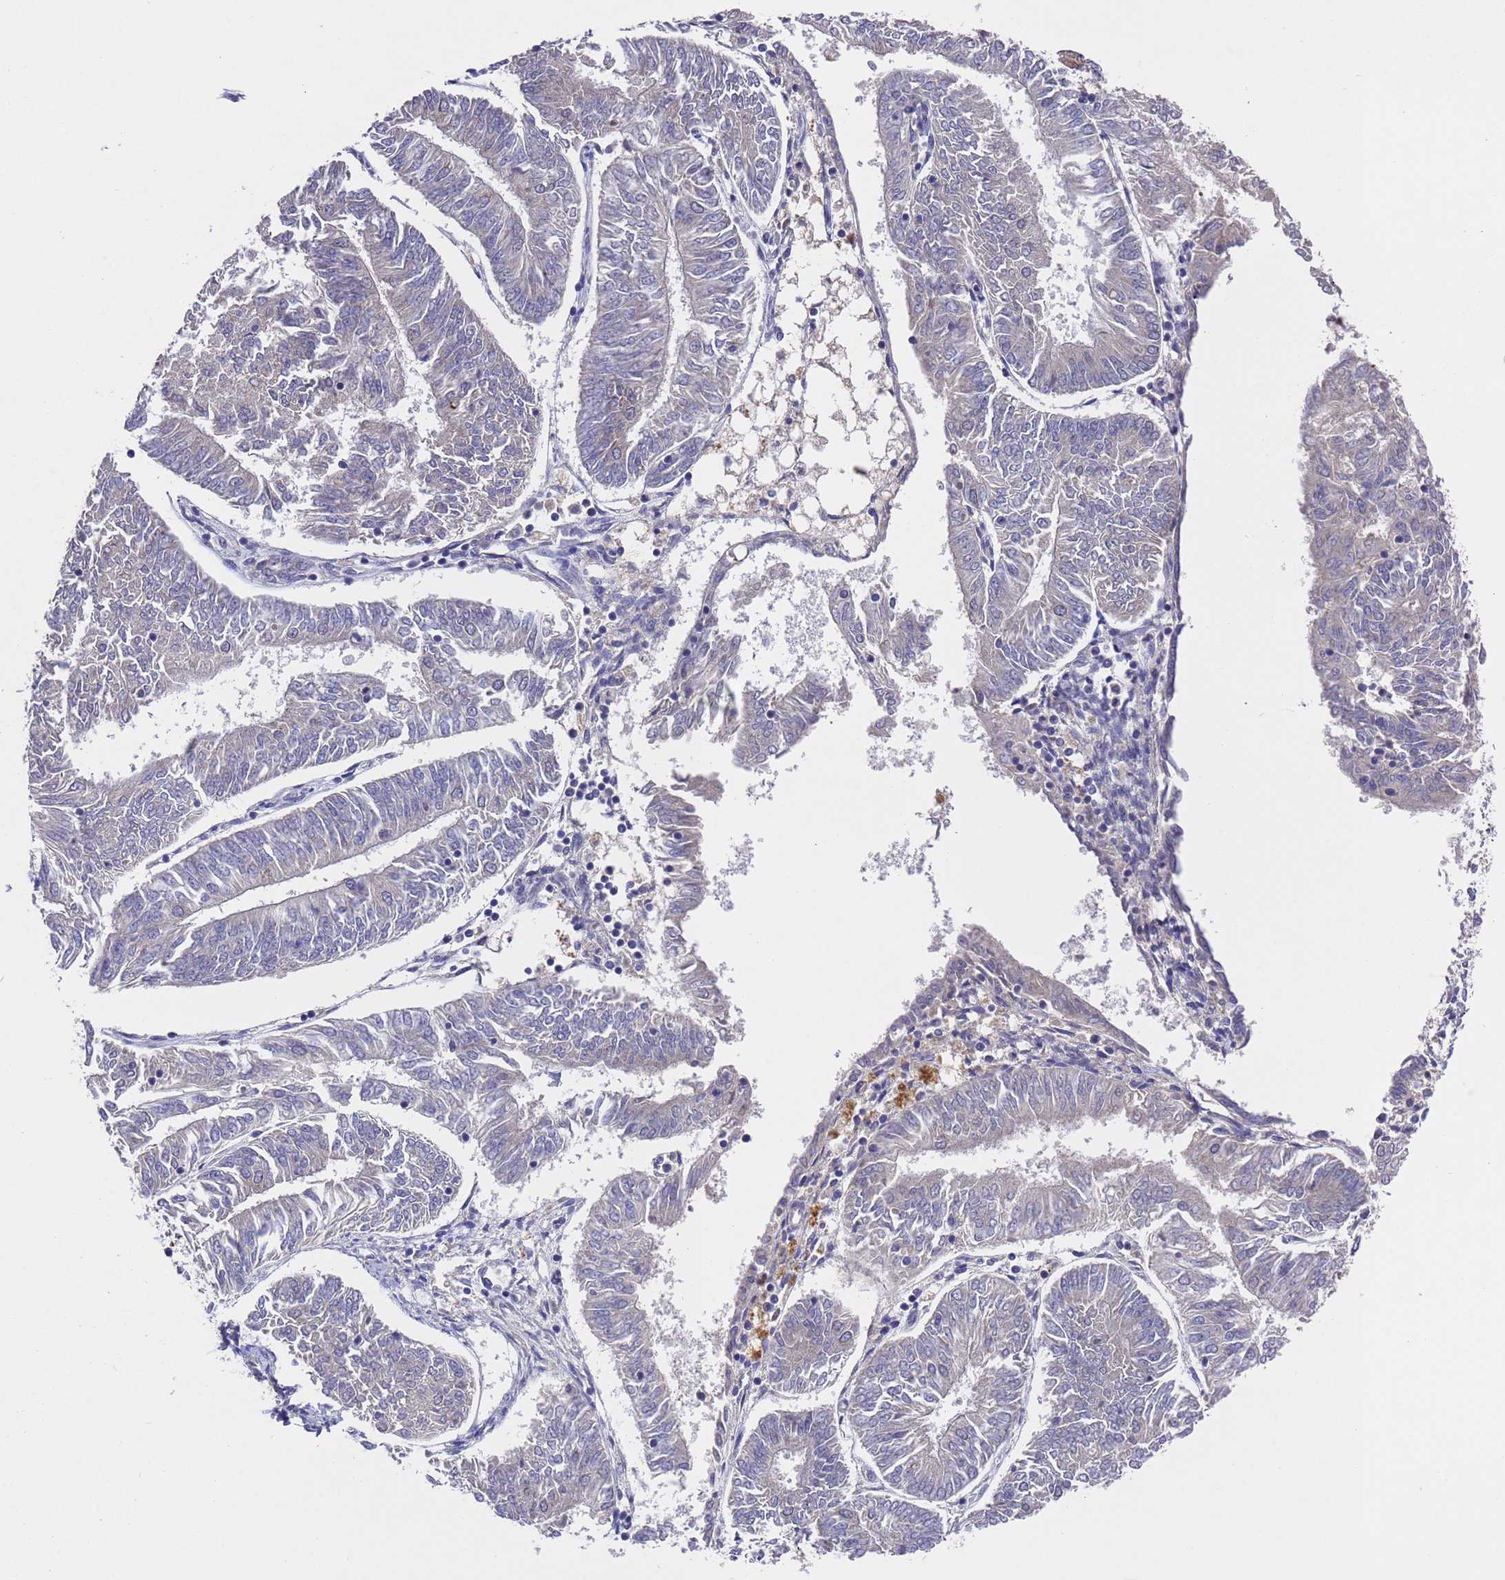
{"staining": {"intensity": "negative", "quantity": "none", "location": "none"}, "tissue": "endometrial cancer", "cell_type": "Tumor cells", "image_type": "cancer", "snomed": [{"axis": "morphology", "description": "Adenocarcinoma, NOS"}, {"axis": "topography", "description": "Endometrium"}], "caption": "High power microscopy photomicrograph of an IHC histopathology image of endometrial cancer (adenocarcinoma), revealing no significant positivity in tumor cells. (DAB immunohistochemistry (IHC), high magnification).", "gene": "DCAF12L2", "patient": {"sex": "female", "age": 58}}